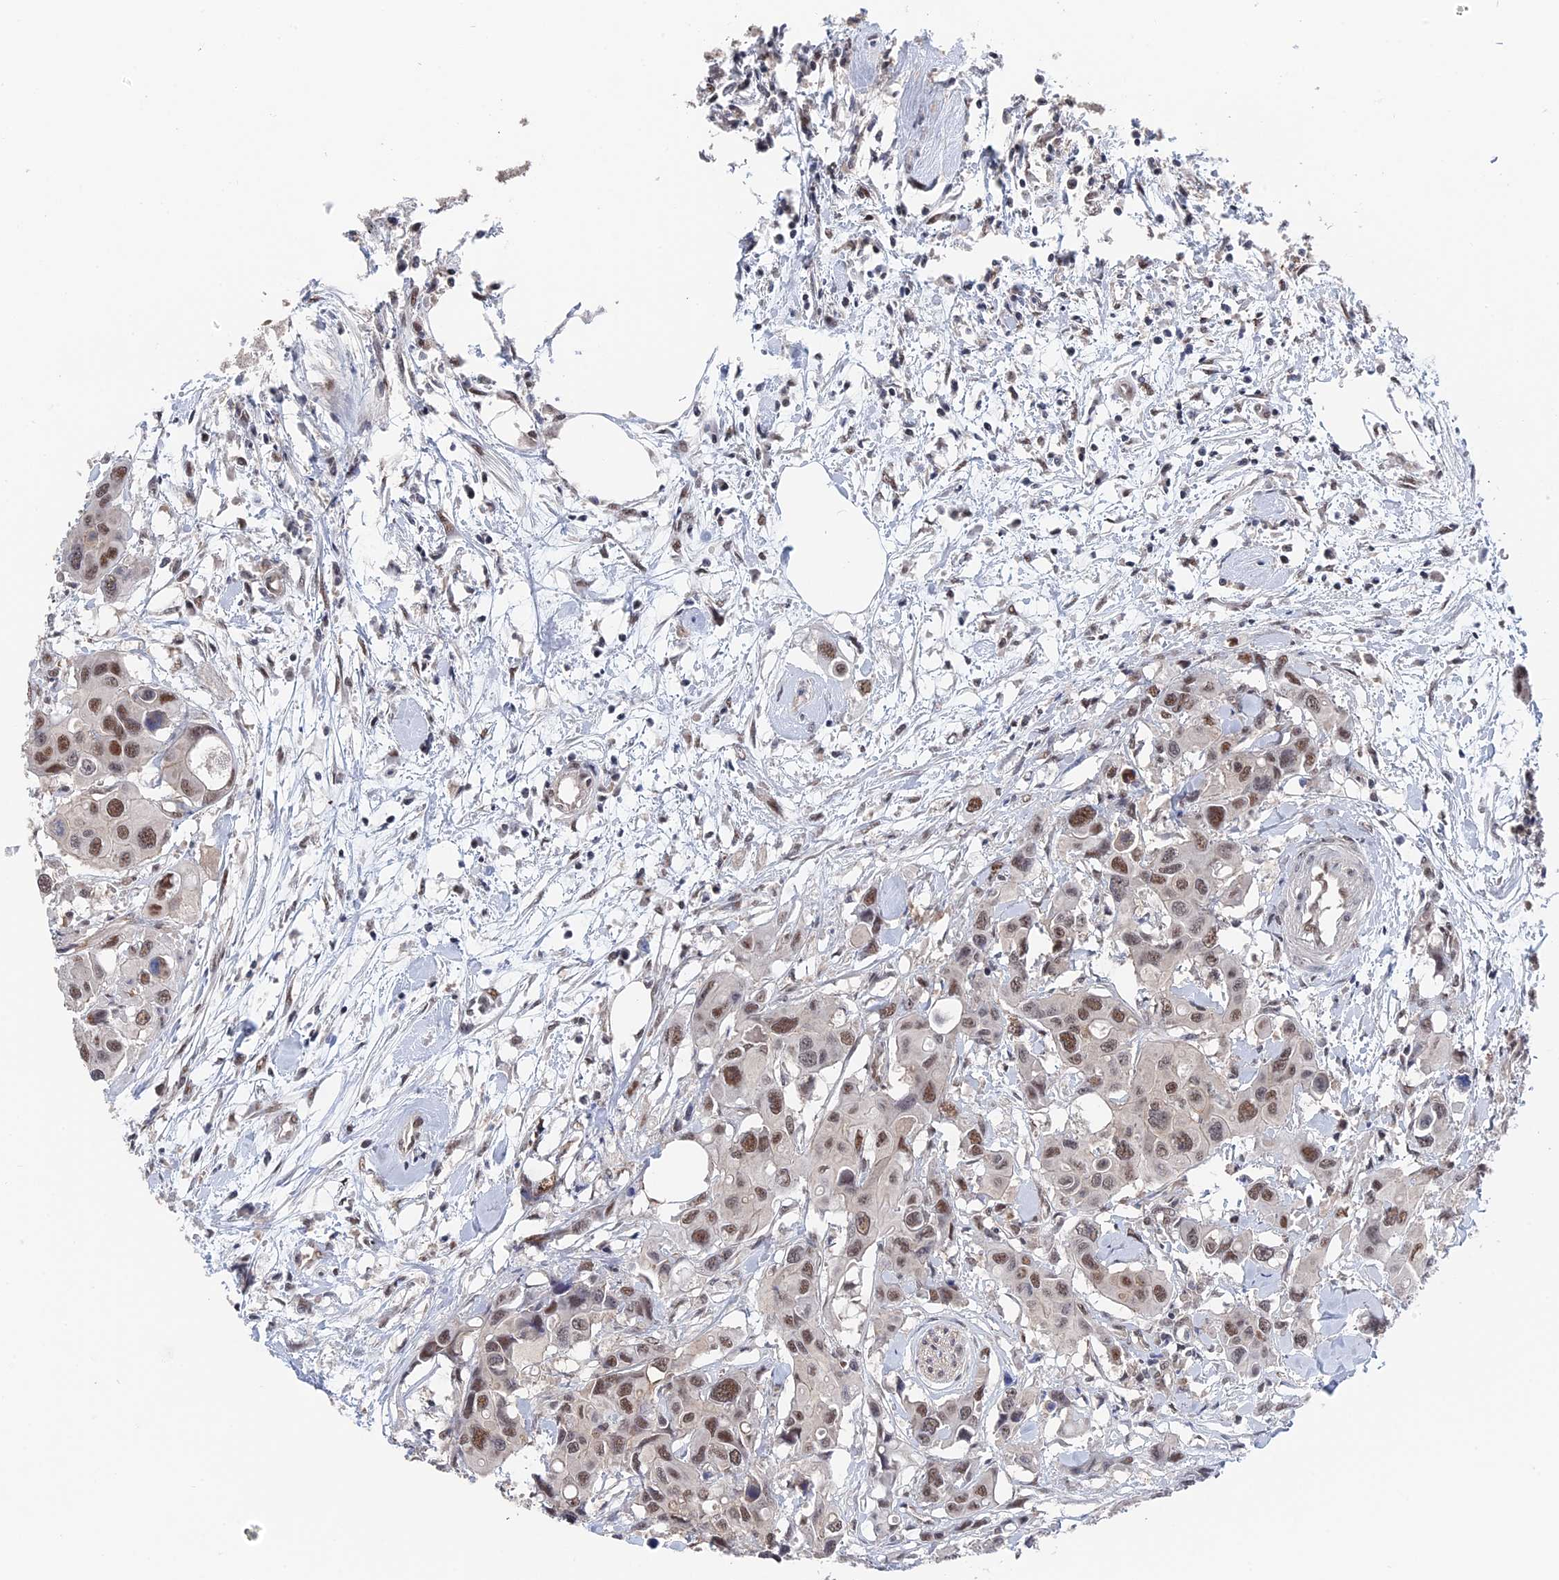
{"staining": {"intensity": "moderate", "quantity": ">75%", "location": "nuclear"}, "tissue": "colorectal cancer", "cell_type": "Tumor cells", "image_type": "cancer", "snomed": [{"axis": "morphology", "description": "Adenocarcinoma, NOS"}, {"axis": "topography", "description": "Colon"}], "caption": "There is medium levels of moderate nuclear staining in tumor cells of adenocarcinoma (colorectal), as demonstrated by immunohistochemical staining (brown color).", "gene": "TSSC4", "patient": {"sex": "male", "age": 77}}